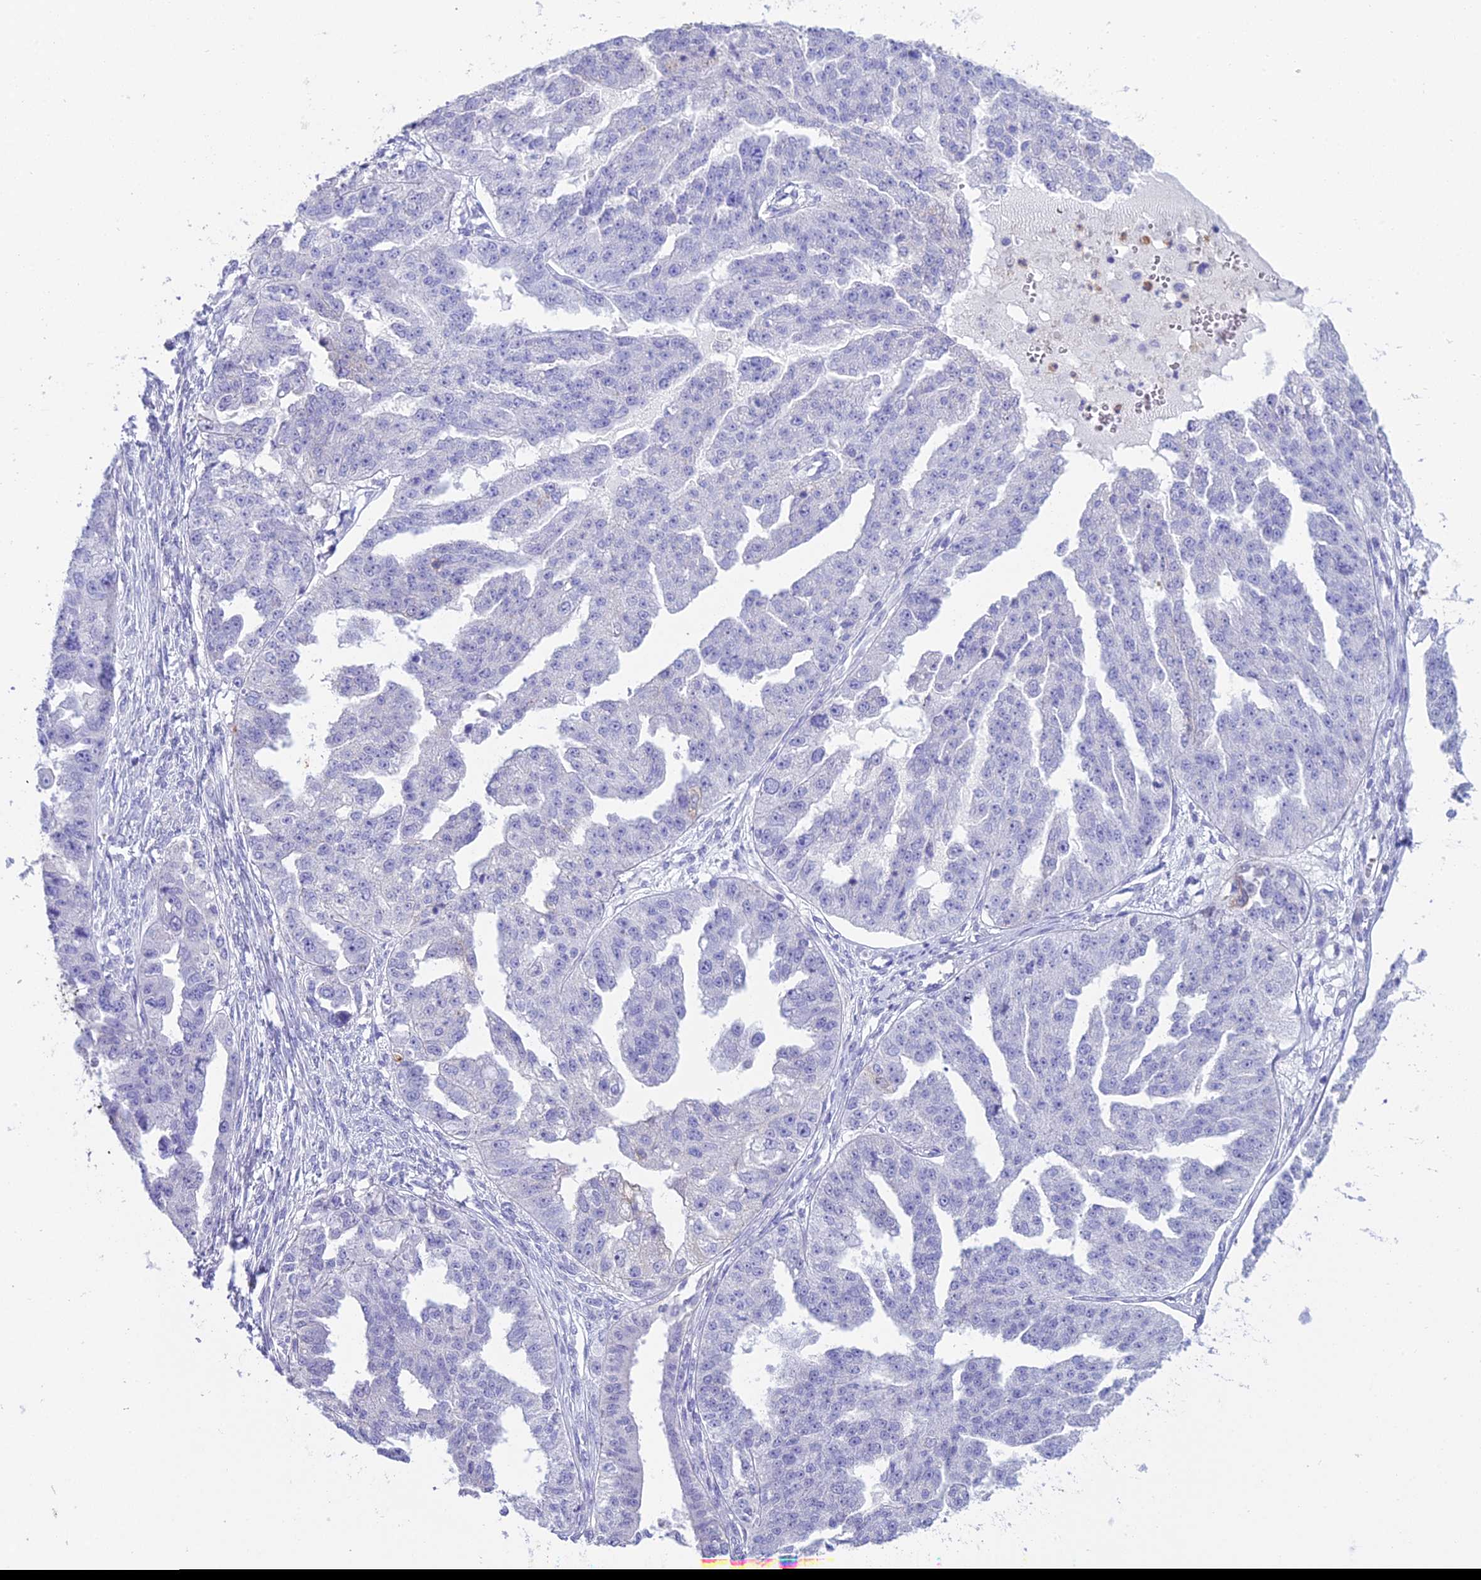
{"staining": {"intensity": "negative", "quantity": "none", "location": "none"}, "tissue": "ovarian cancer", "cell_type": "Tumor cells", "image_type": "cancer", "snomed": [{"axis": "morphology", "description": "Cystadenocarcinoma, serous, NOS"}, {"axis": "topography", "description": "Ovary"}], "caption": "High power microscopy image of an IHC micrograph of ovarian cancer (serous cystadenocarcinoma), revealing no significant expression in tumor cells.", "gene": "OR1Q1", "patient": {"sex": "female", "age": 58}}